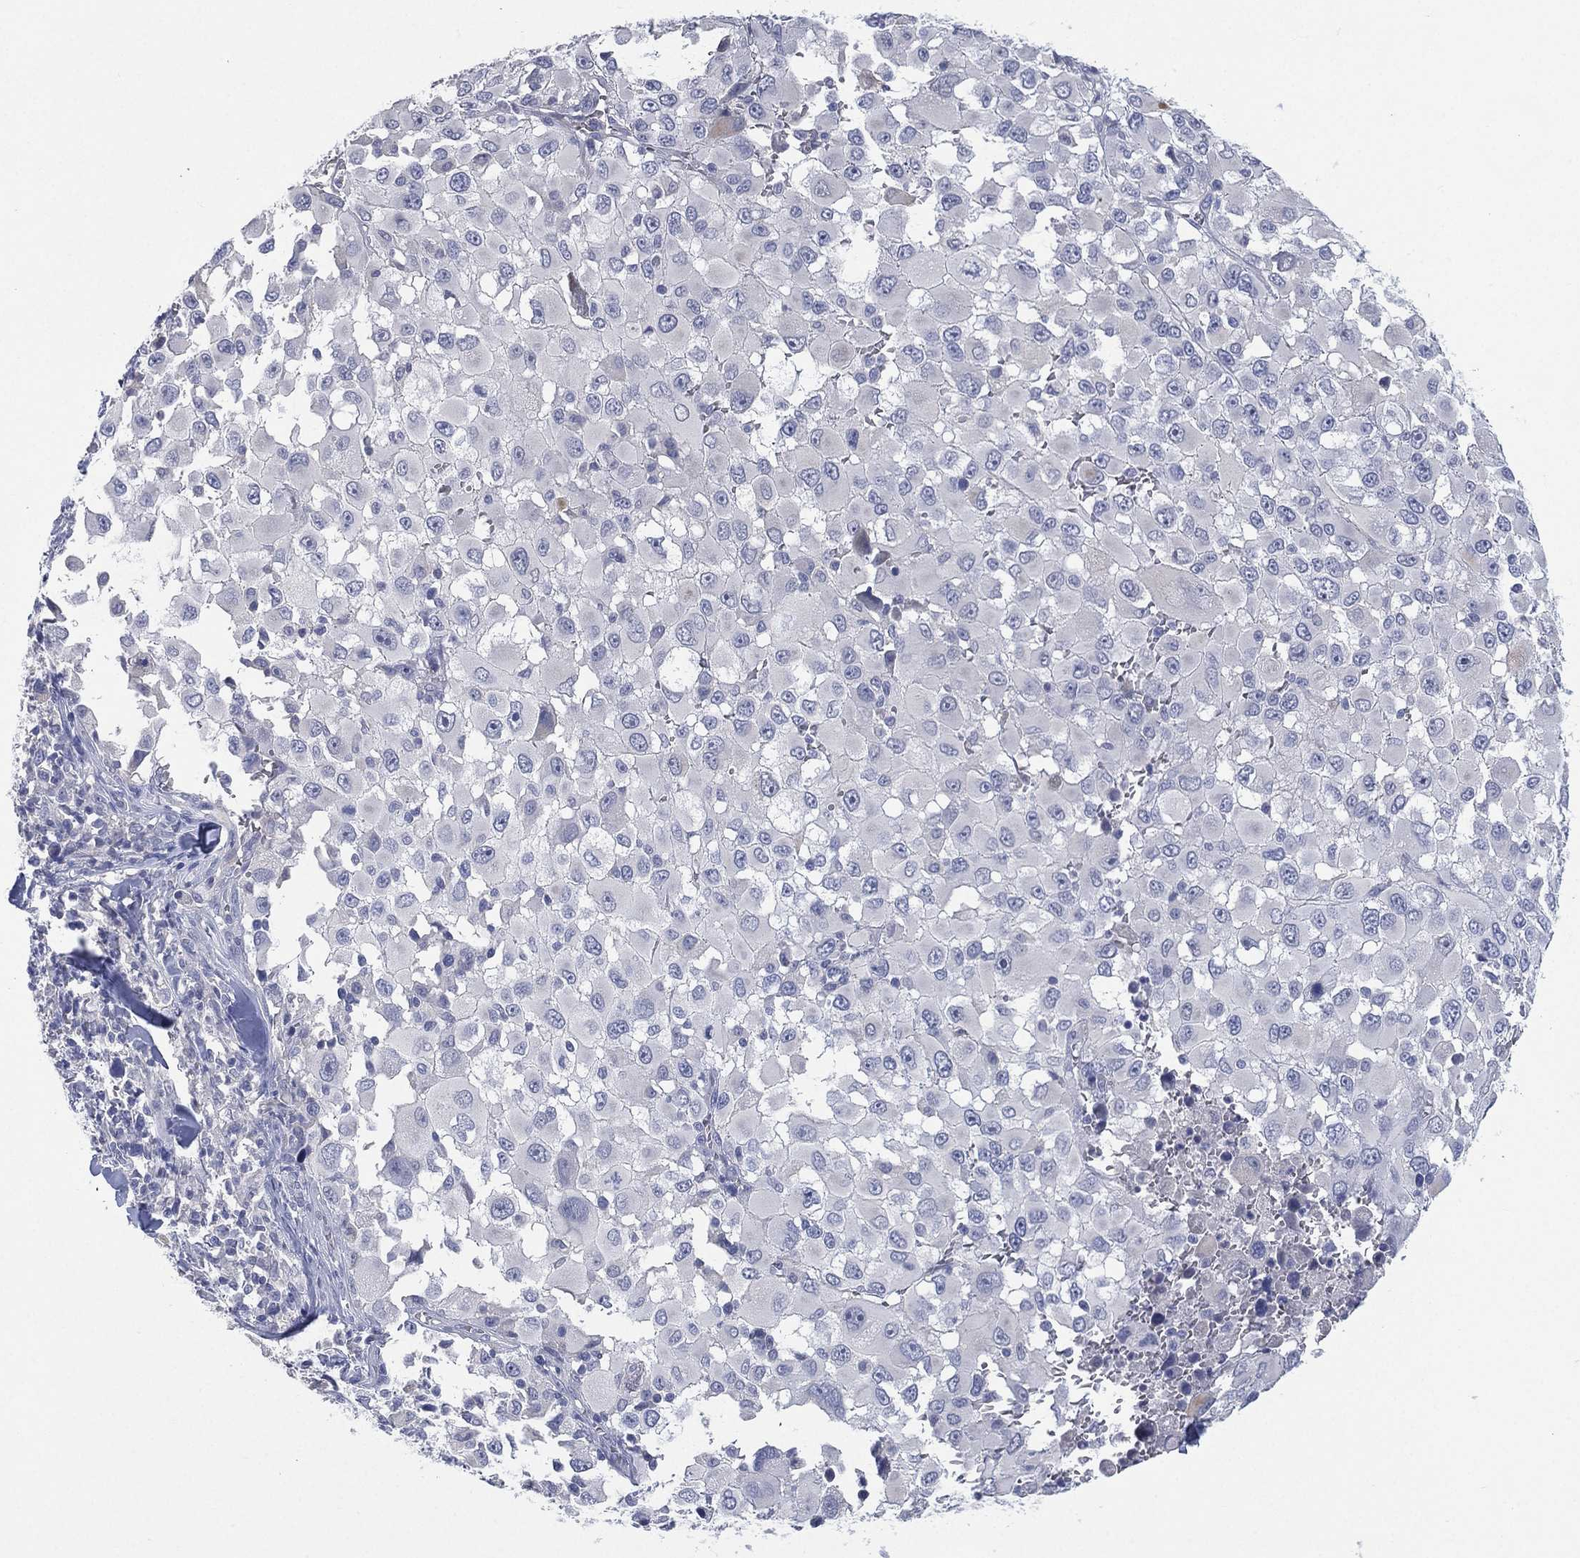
{"staining": {"intensity": "negative", "quantity": "none", "location": "none"}, "tissue": "melanoma", "cell_type": "Tumor cells", "image_type": "cancer", "snomed": [{"axis": "morphology", "description": "Malignant melanoma, Metastatic site"}, {"axis": "topography", "description": "Lymph node"}], "caption": "IHC micrograph of malignant melanoma (metastatic site) stained for a protein (brown), which demonstrates no staining in tumor cells.", "gene": "KRT35", "patient": {"sex": "male", "age": 50}}